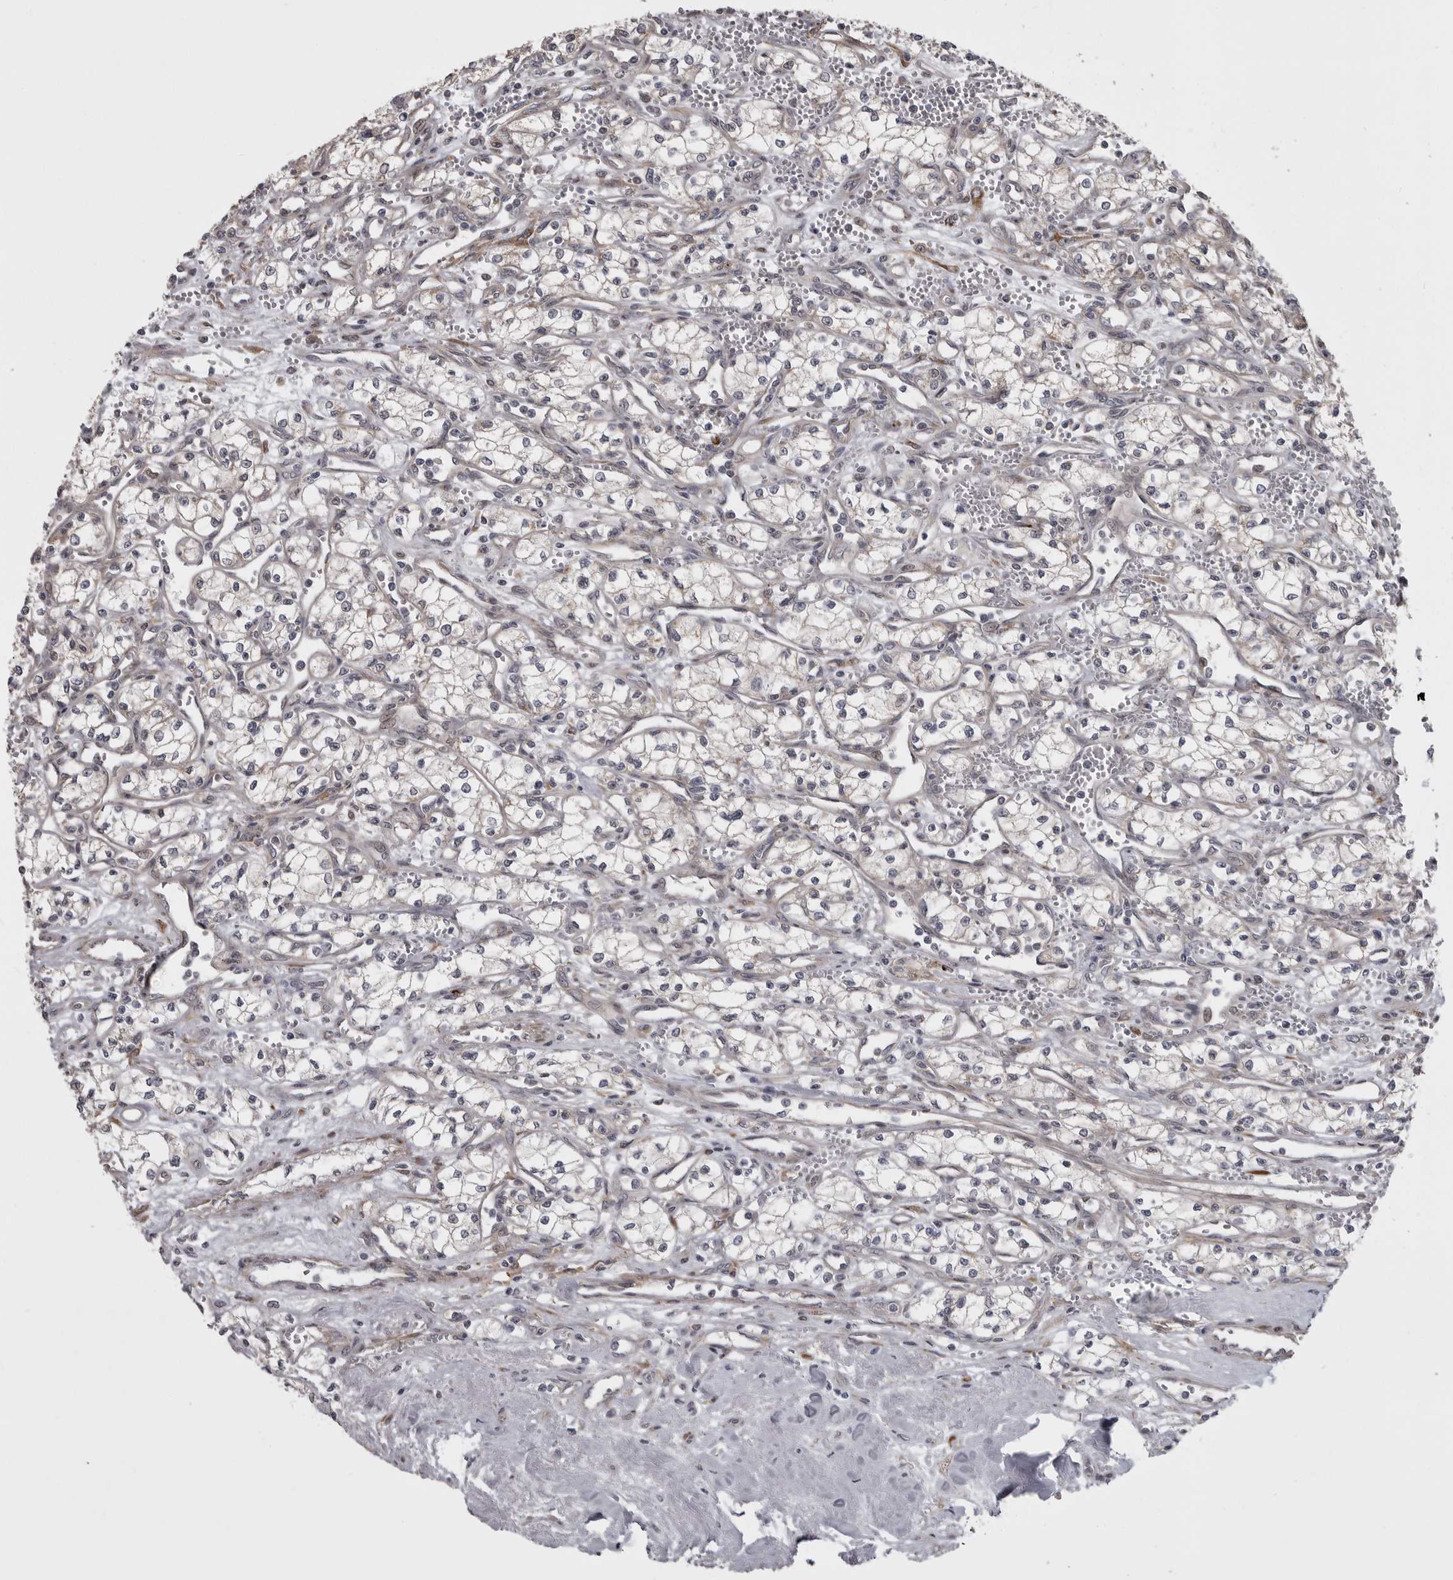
{"staining": {"intensity": "negative", "quantity": "none", "location": "none"}, "tissue": "renal cancer", "cell_type": "Tumor cells", "image_type": "cancer", "snomed": [{"axis": "morphology", "description": "Adenocarcinoma, NOS"}, {"axis": "topography", "description": "Kidney"}], "caption": "Immunohistochemical staining of human renal cancer reveals no significant staining in tumor cells.", "gene": "ZNRF1", "patient": {"sex": "male", "age": 59}}